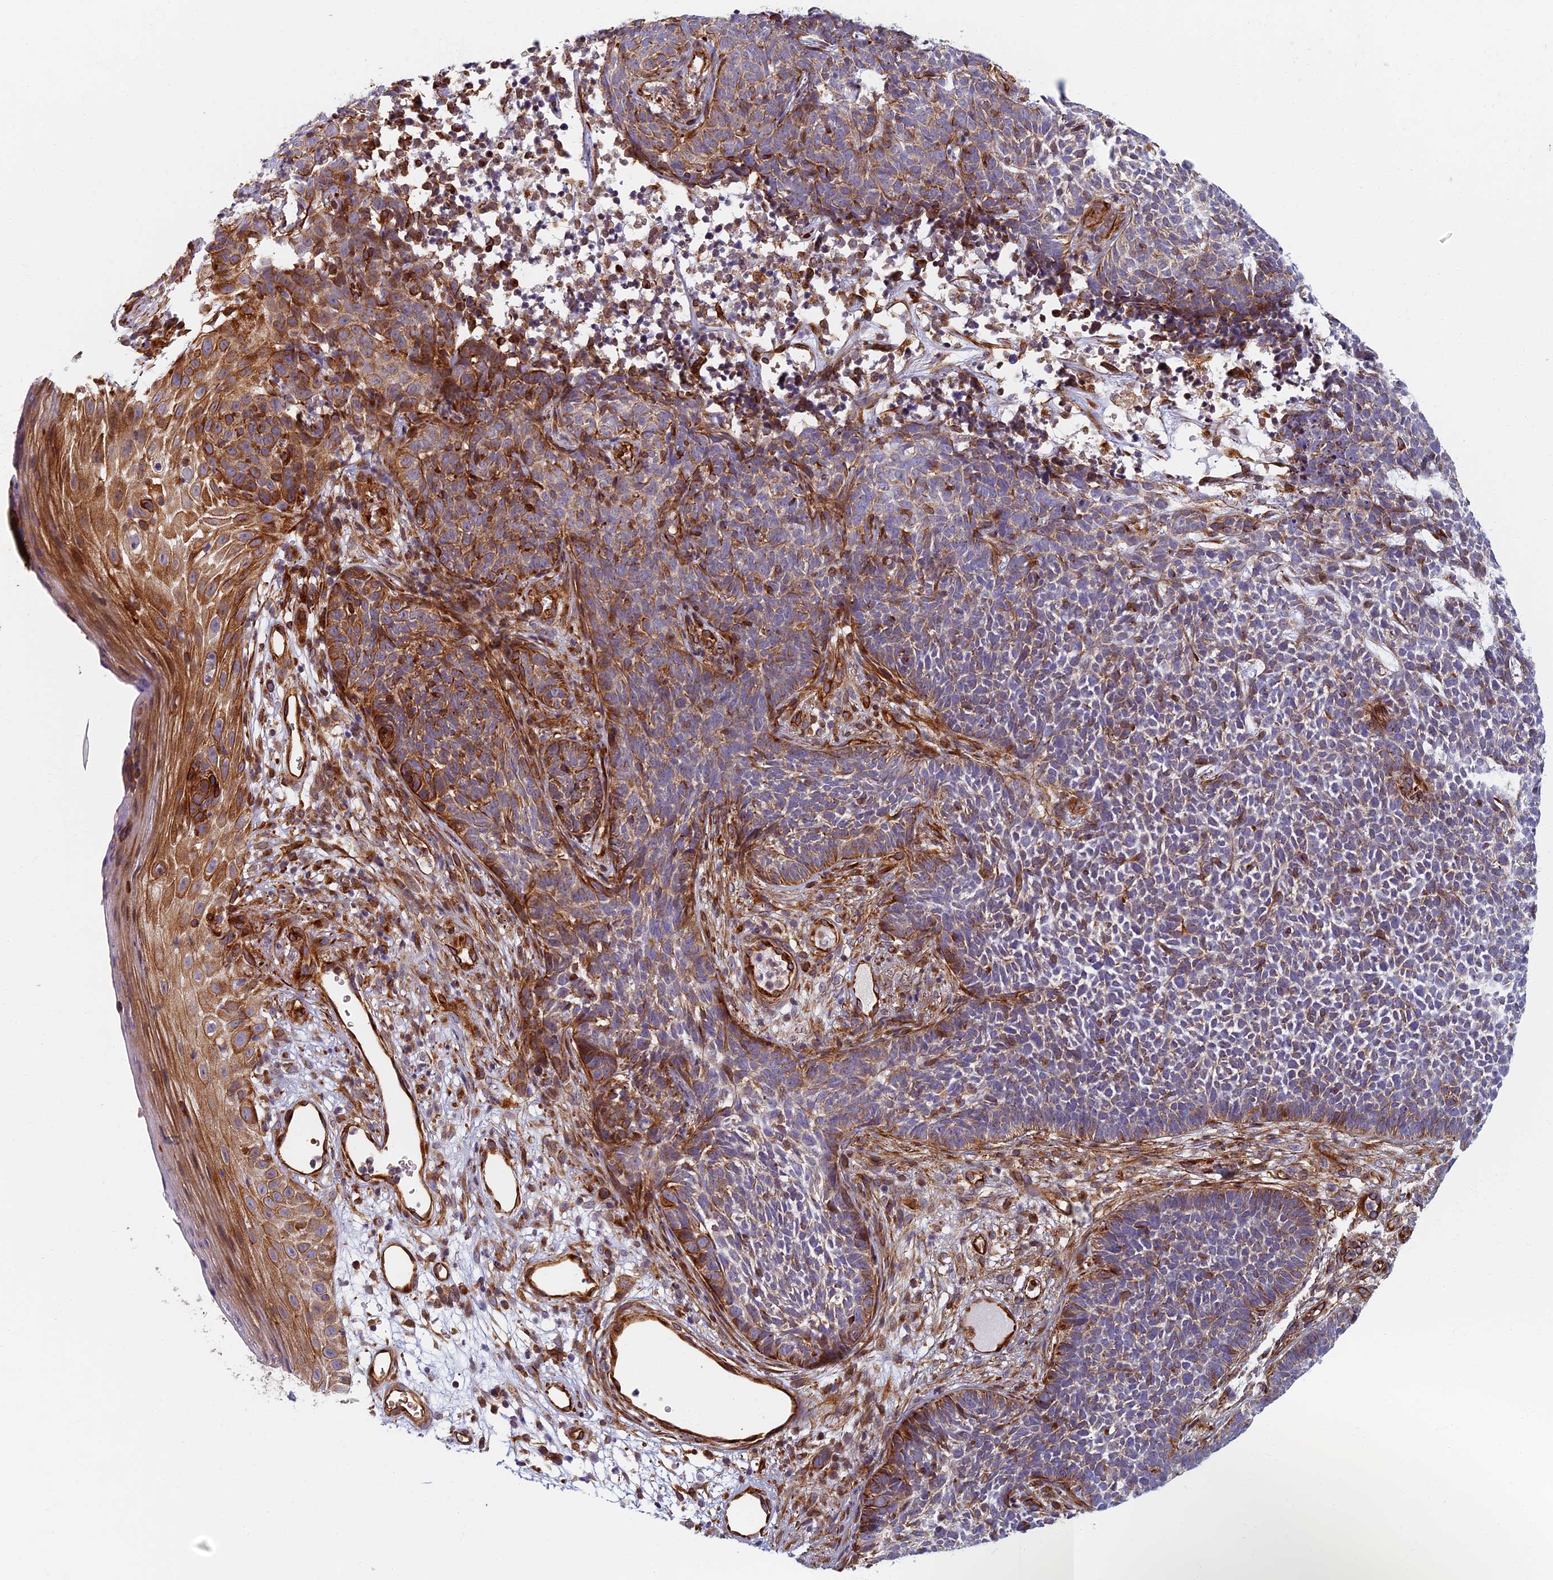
{"staining": {"intensity": "strong", "quantity": "<25%", "location": "cytoplasmic/membranous"}, "tissue": "skin cancer", "cell_type": "Tumor cells", "image_type": "cancer", "snomed": [{"axis": "morphology", "description": "Basal cell carcinoma"}, {"axis": "topography", "description": "Skin"}], "caption": "About <25% of tumor cells in human skin basal cell carcinoma demonstrate strong cytoplasmic/membranous protein positivity as visualized by brown immunohistochemical staining.", "gene": "ABCB10", "patient": {"sex": "female", "age": 84}}